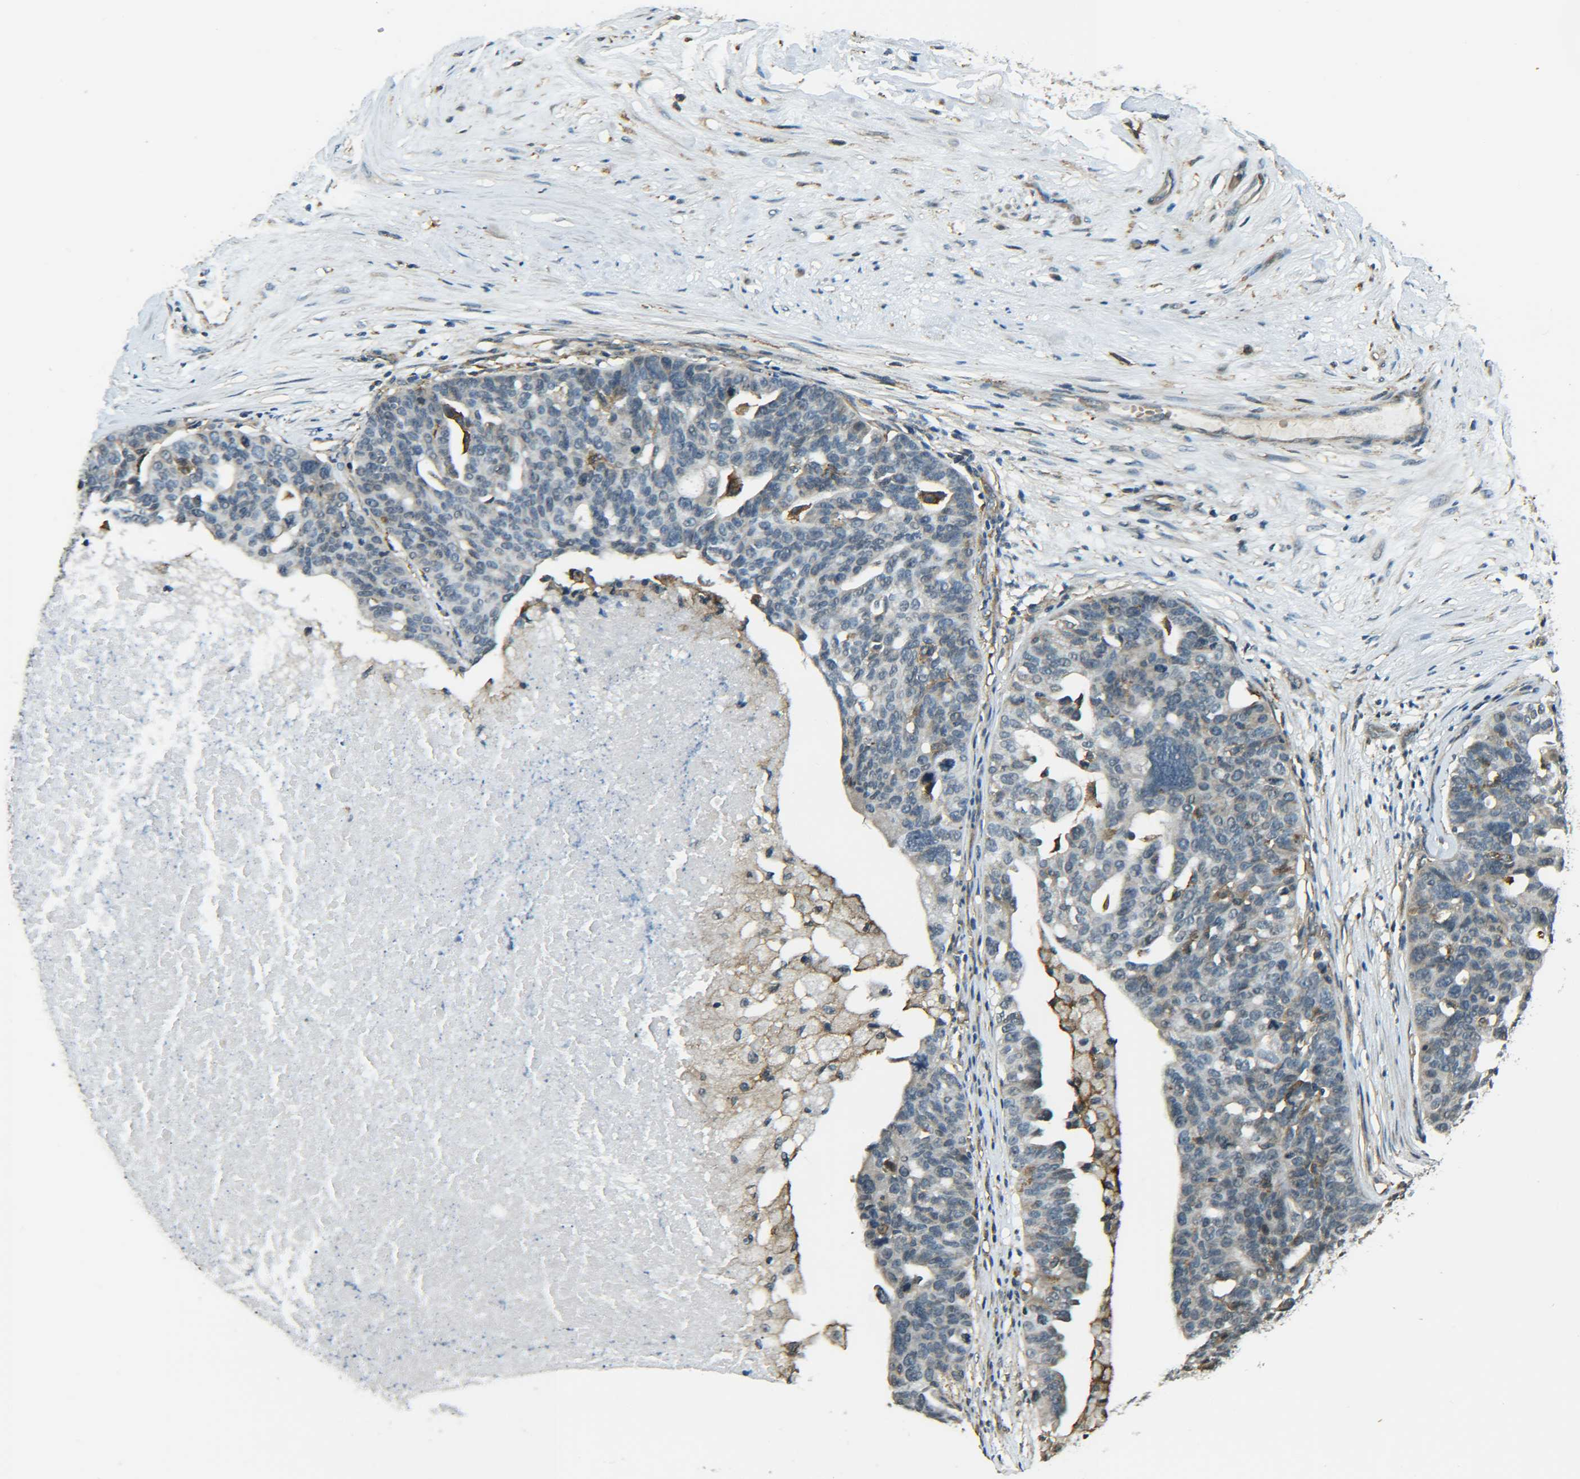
{"staining": {"intensity": "weak", "quantity": "<25%", "location": "cytoplasmic/membranous"}, "tissue": "ovarian cancer", "cell_type": "Tumor cells", "image_type": "cancer", "snomed": [{"axis": "morphology", "description": "Cystadenocarcinoma, serous, NOS"}, {"axis": "topography", "description": "Ovary"}], "caption": "There is no significant staining in tumor cells of serous cystadenocarcinoma (ovarian).", "gene": "DAB2", "patient": {"sex": "female", "age": 59}}